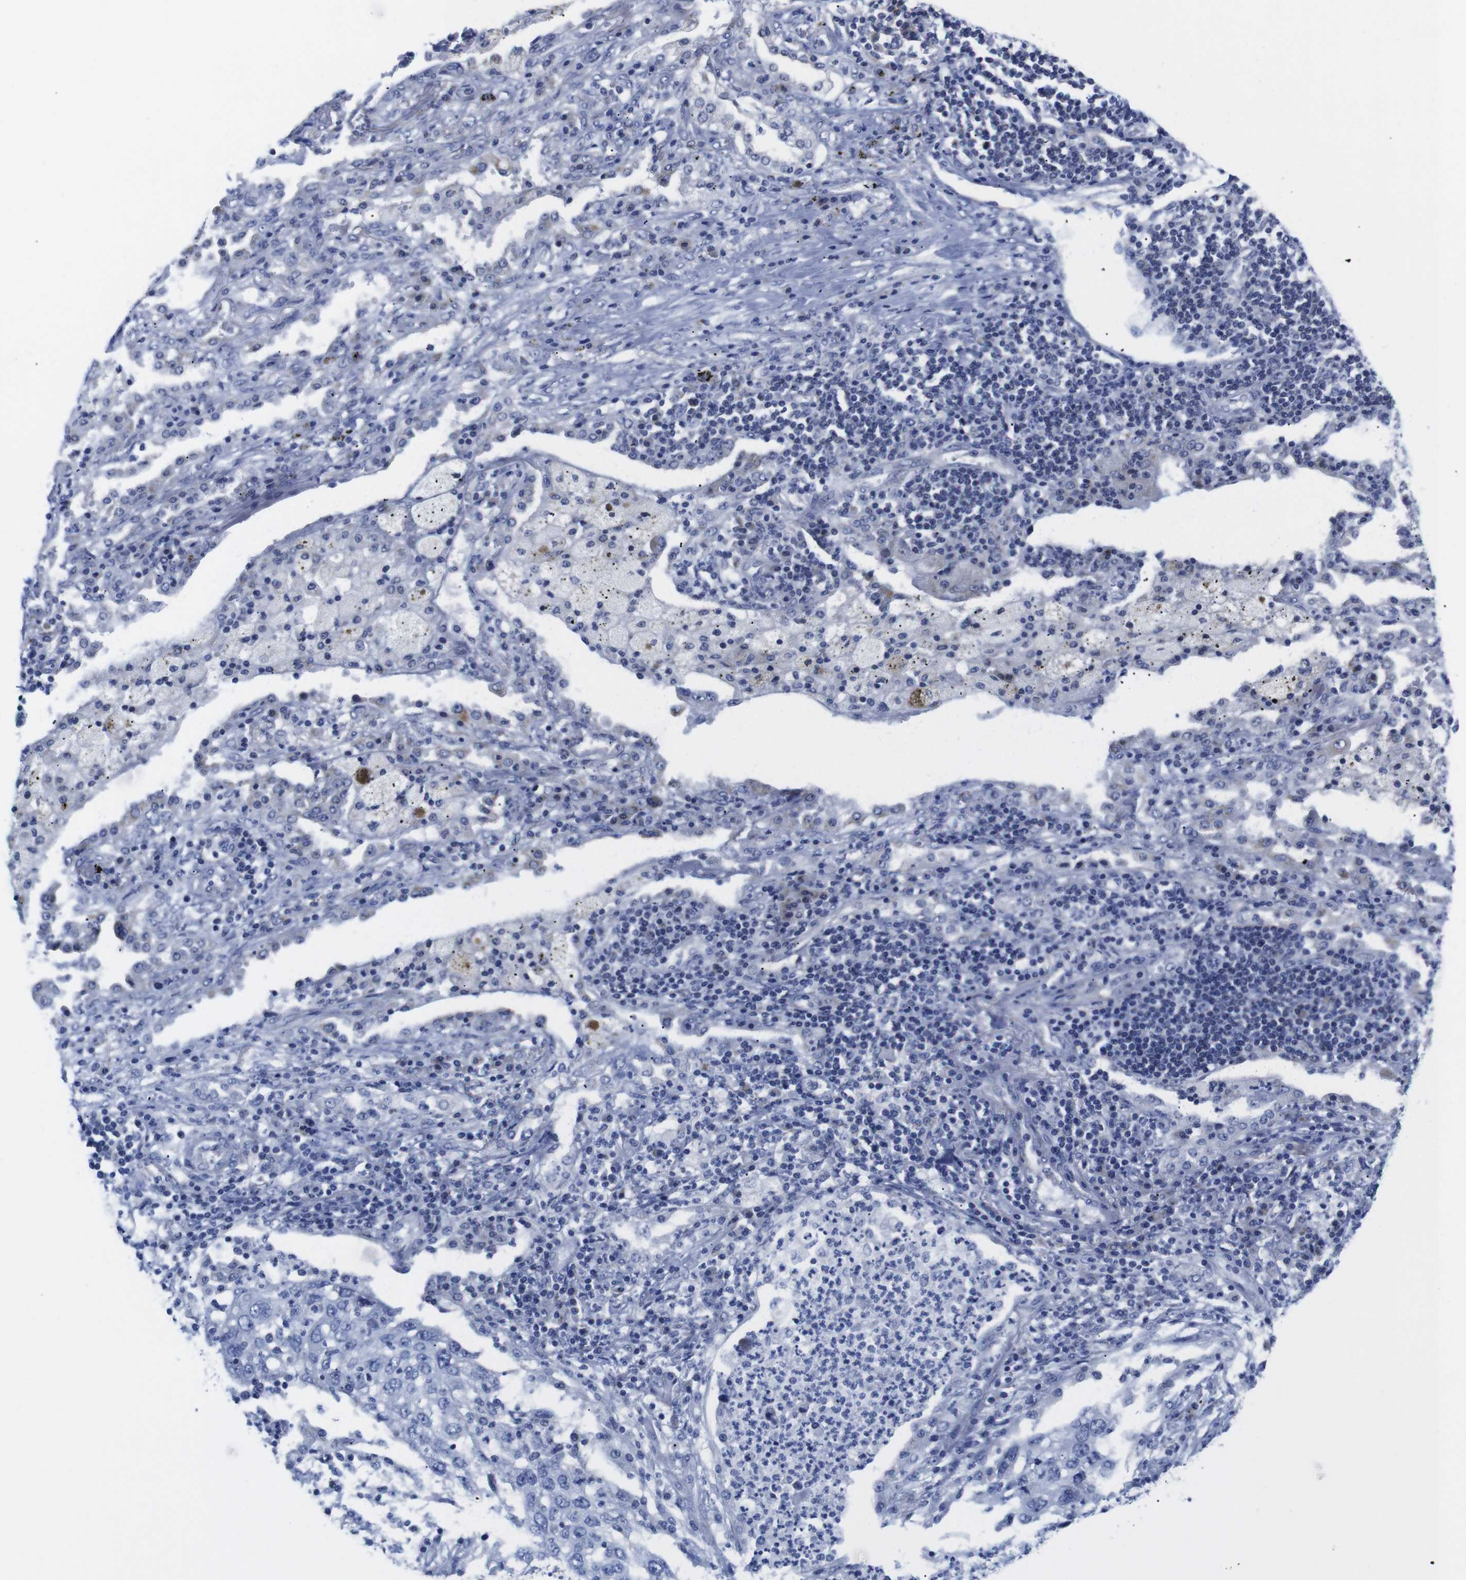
{"staining": {"intensity": "negative", "quantity": "none", "location": "none"}, "tissue": "lung cancer", "cell_type": "Tumor cells", "image_type": "cancer", "snomed": [{"axis": "morphology", "description": "Squamous cell carcinoma, NOS"}, {"axis": "topography", "description": "Lung"}], "caption": "This histopathology image is of lung cancer stained with IHC to label a protein in brown with the nuclei are counter-stained blue. There is no expression in tumor cells.", "gene": "LRRC55", "patient": {"sex": "female", "age": 63}}